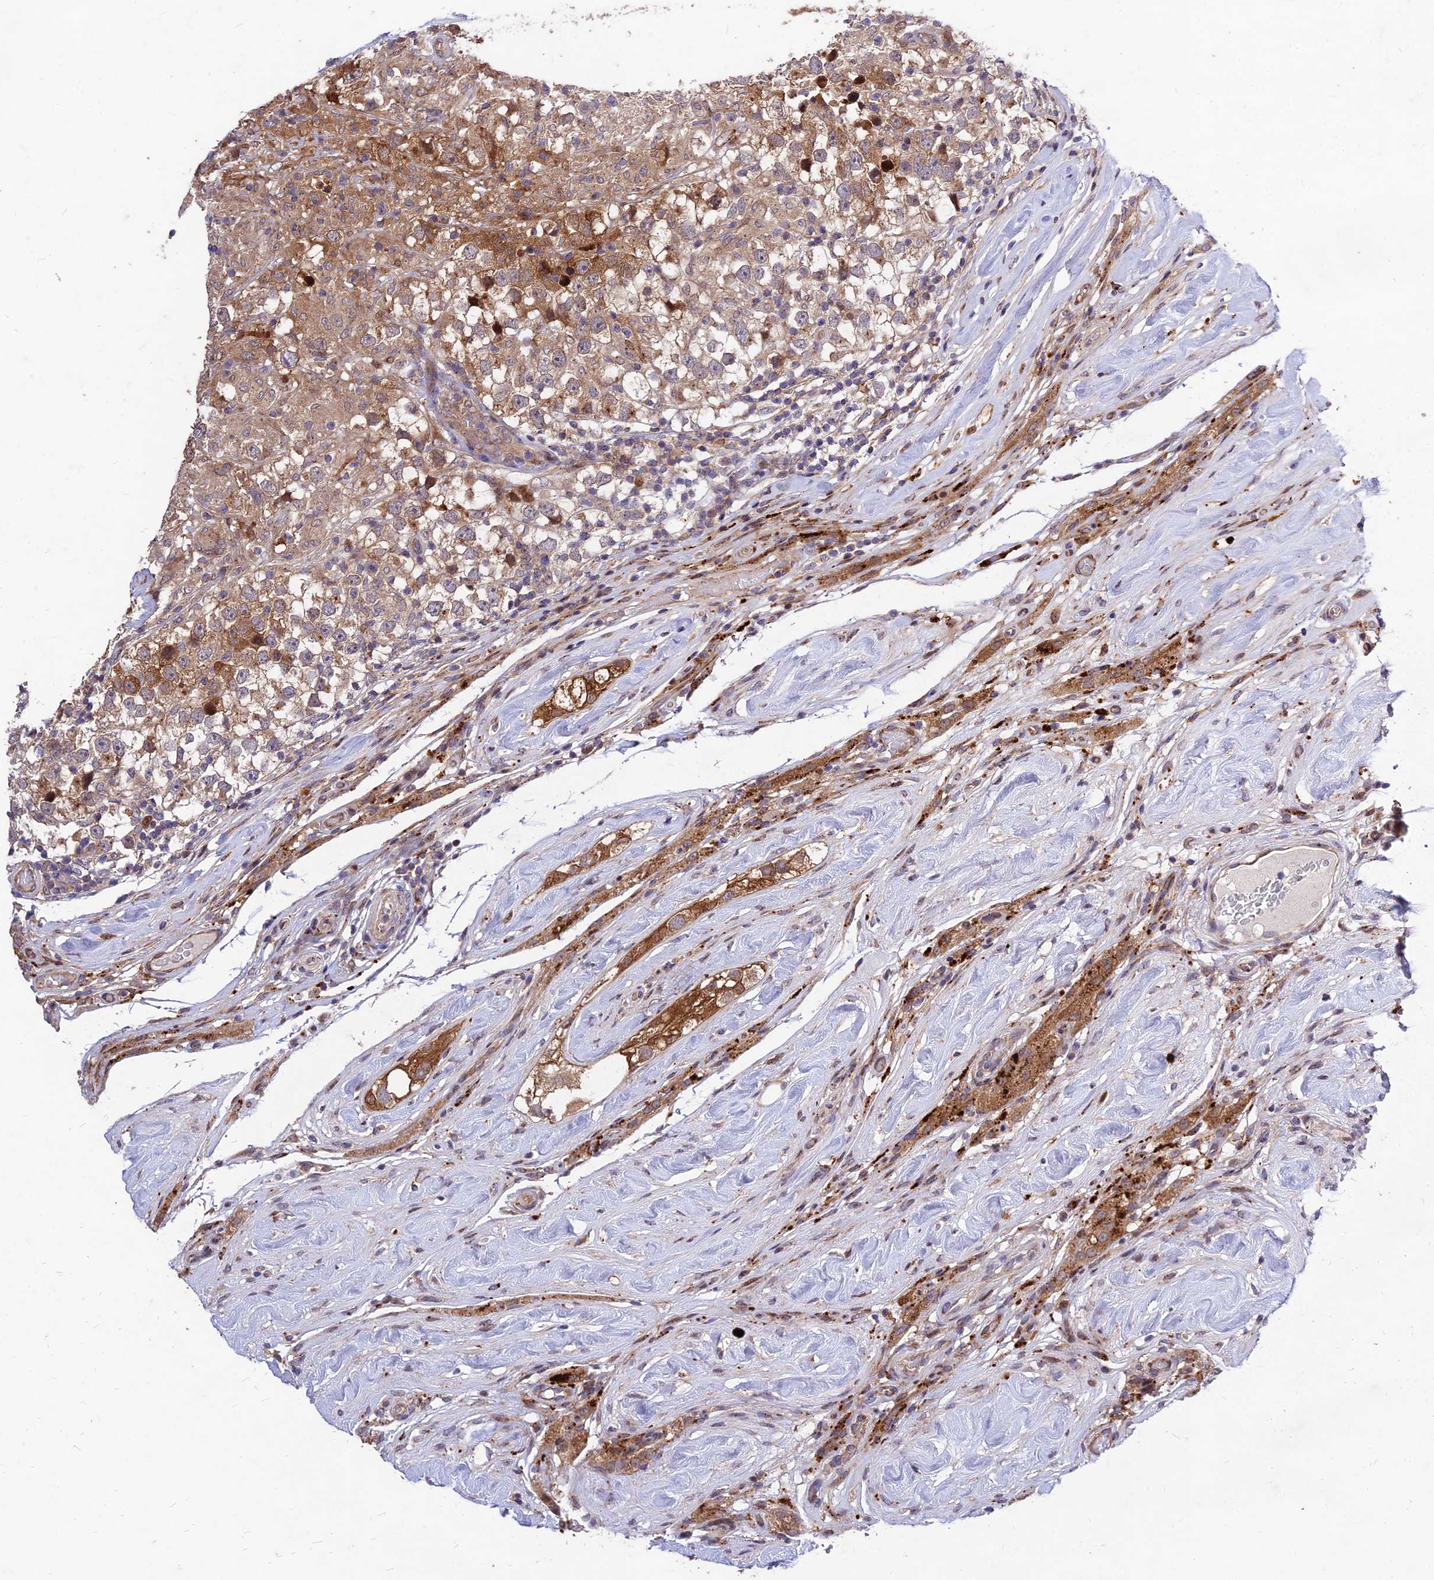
{"staining": {"intensity": "moderate", "quantity": ">75%", "location": "cytoplasmic/membranous"}, "tissue": "testis cancer", "cell_type": "Tumor cells", "image_type": "cancer", "snomed": [{"axis": "morphology", "description": "Seminoma, NOS"}, {"axis": "topography", "description": "Testis"}], "caption": "Immunohistochemistry (IHC) of seminoma (testis) displays medium levels of moderate cytoplasmic/membranous positivity in about >75% of tumor cells.", "gene": "MKKS", "patient": {"sex": "male", "age": 46}}